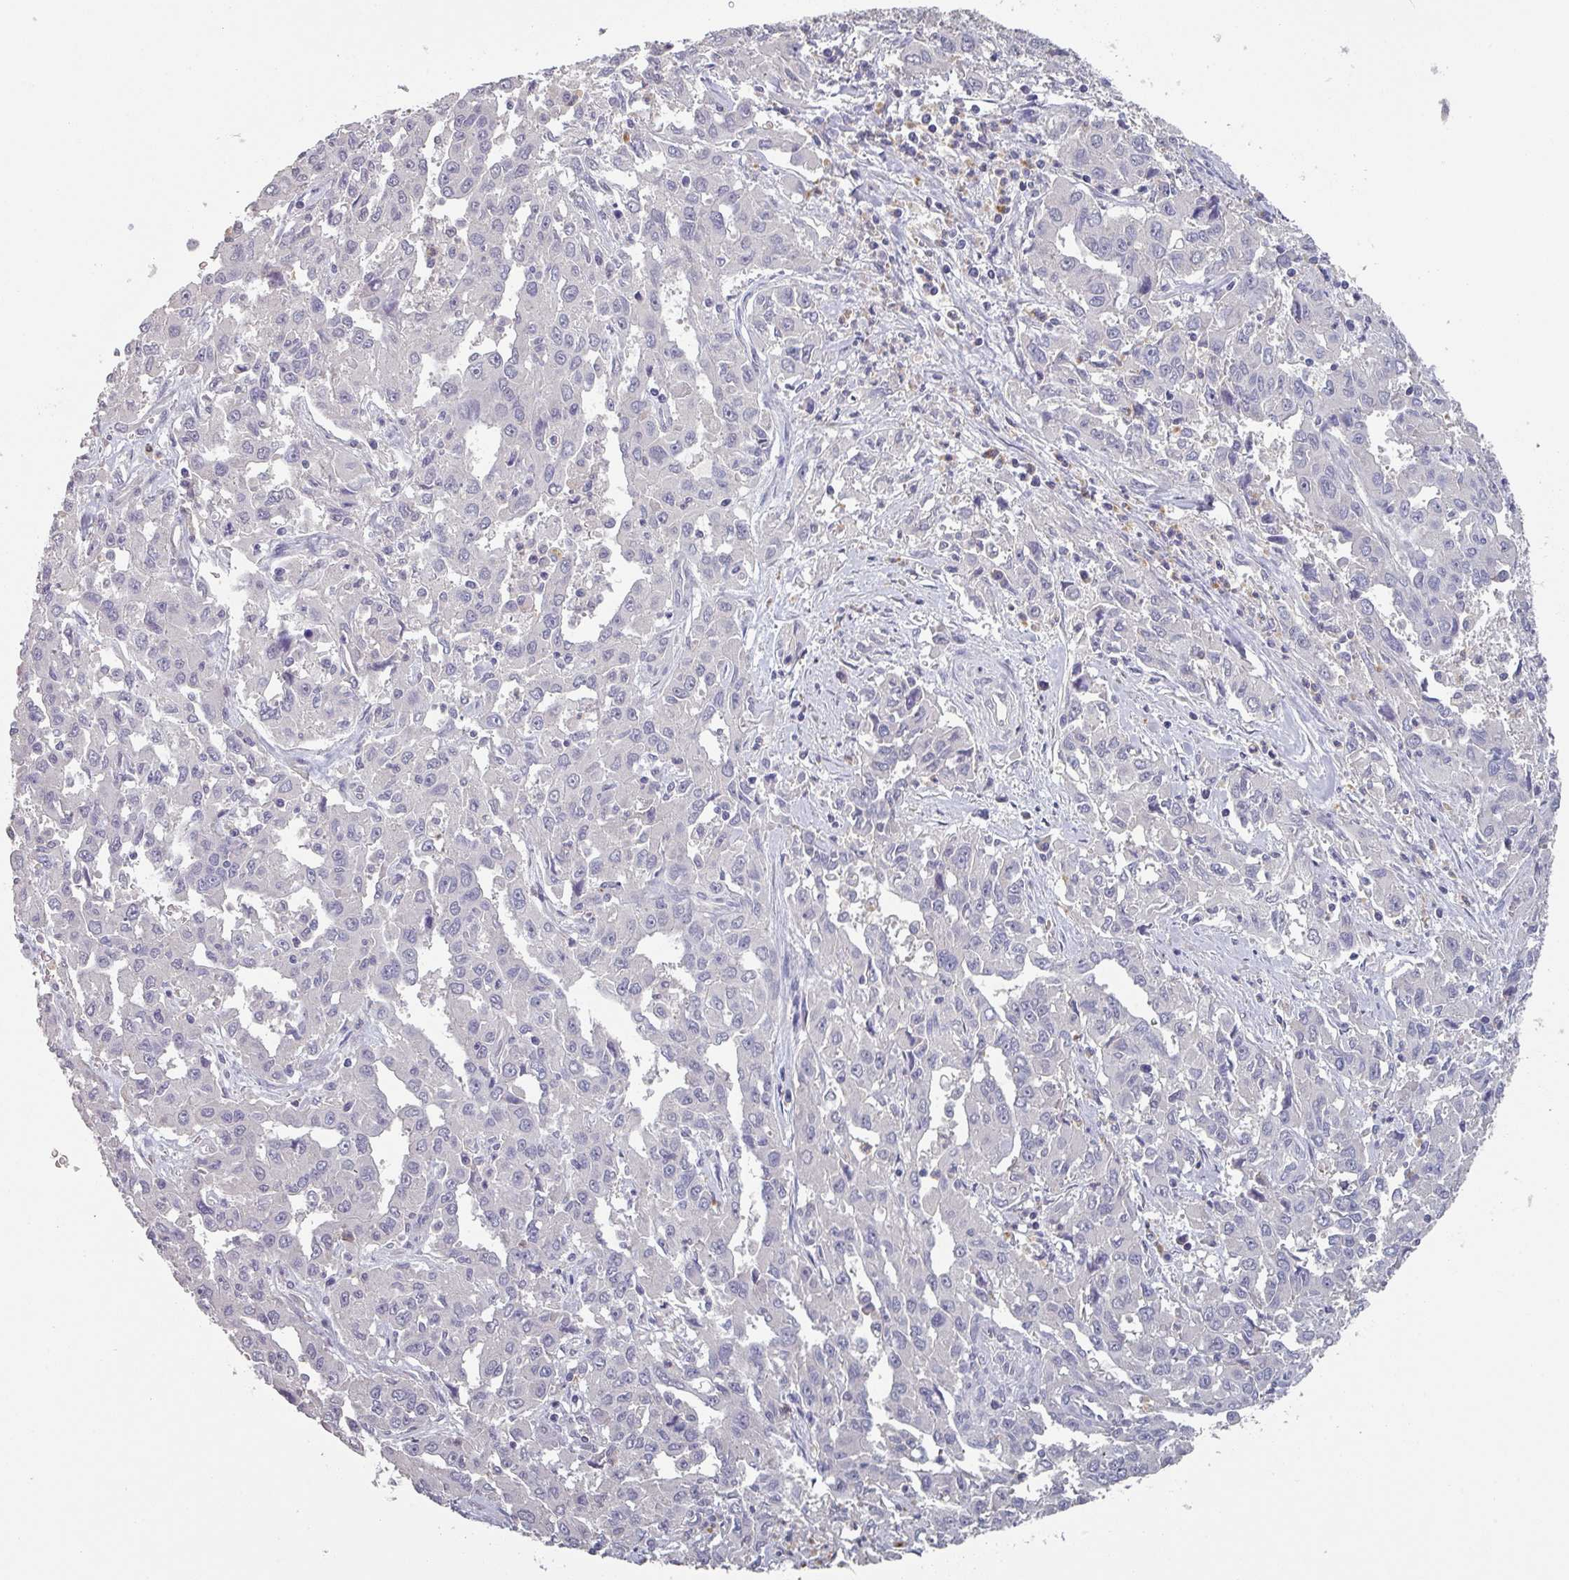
{"staining": {"intensity": "negative", "quantity": "none", "location": "none"}, "tissue": "liver cancer", "cell_type": "Tumor cells", "image_type": "cancer", "snomed": [{"axis": "morphology", "description": "Carcinoma, Hepatocellular, NOS"}, {"axis": "topography", "description": "Liver"}], "caption": "Immunohistochemical staining of liver cancer (hepatocellular carcinoma) shows no significant positivity in tumor cells.", "gene": "PRAMEF8", "patient": {"sex": "male", "age": 63}}